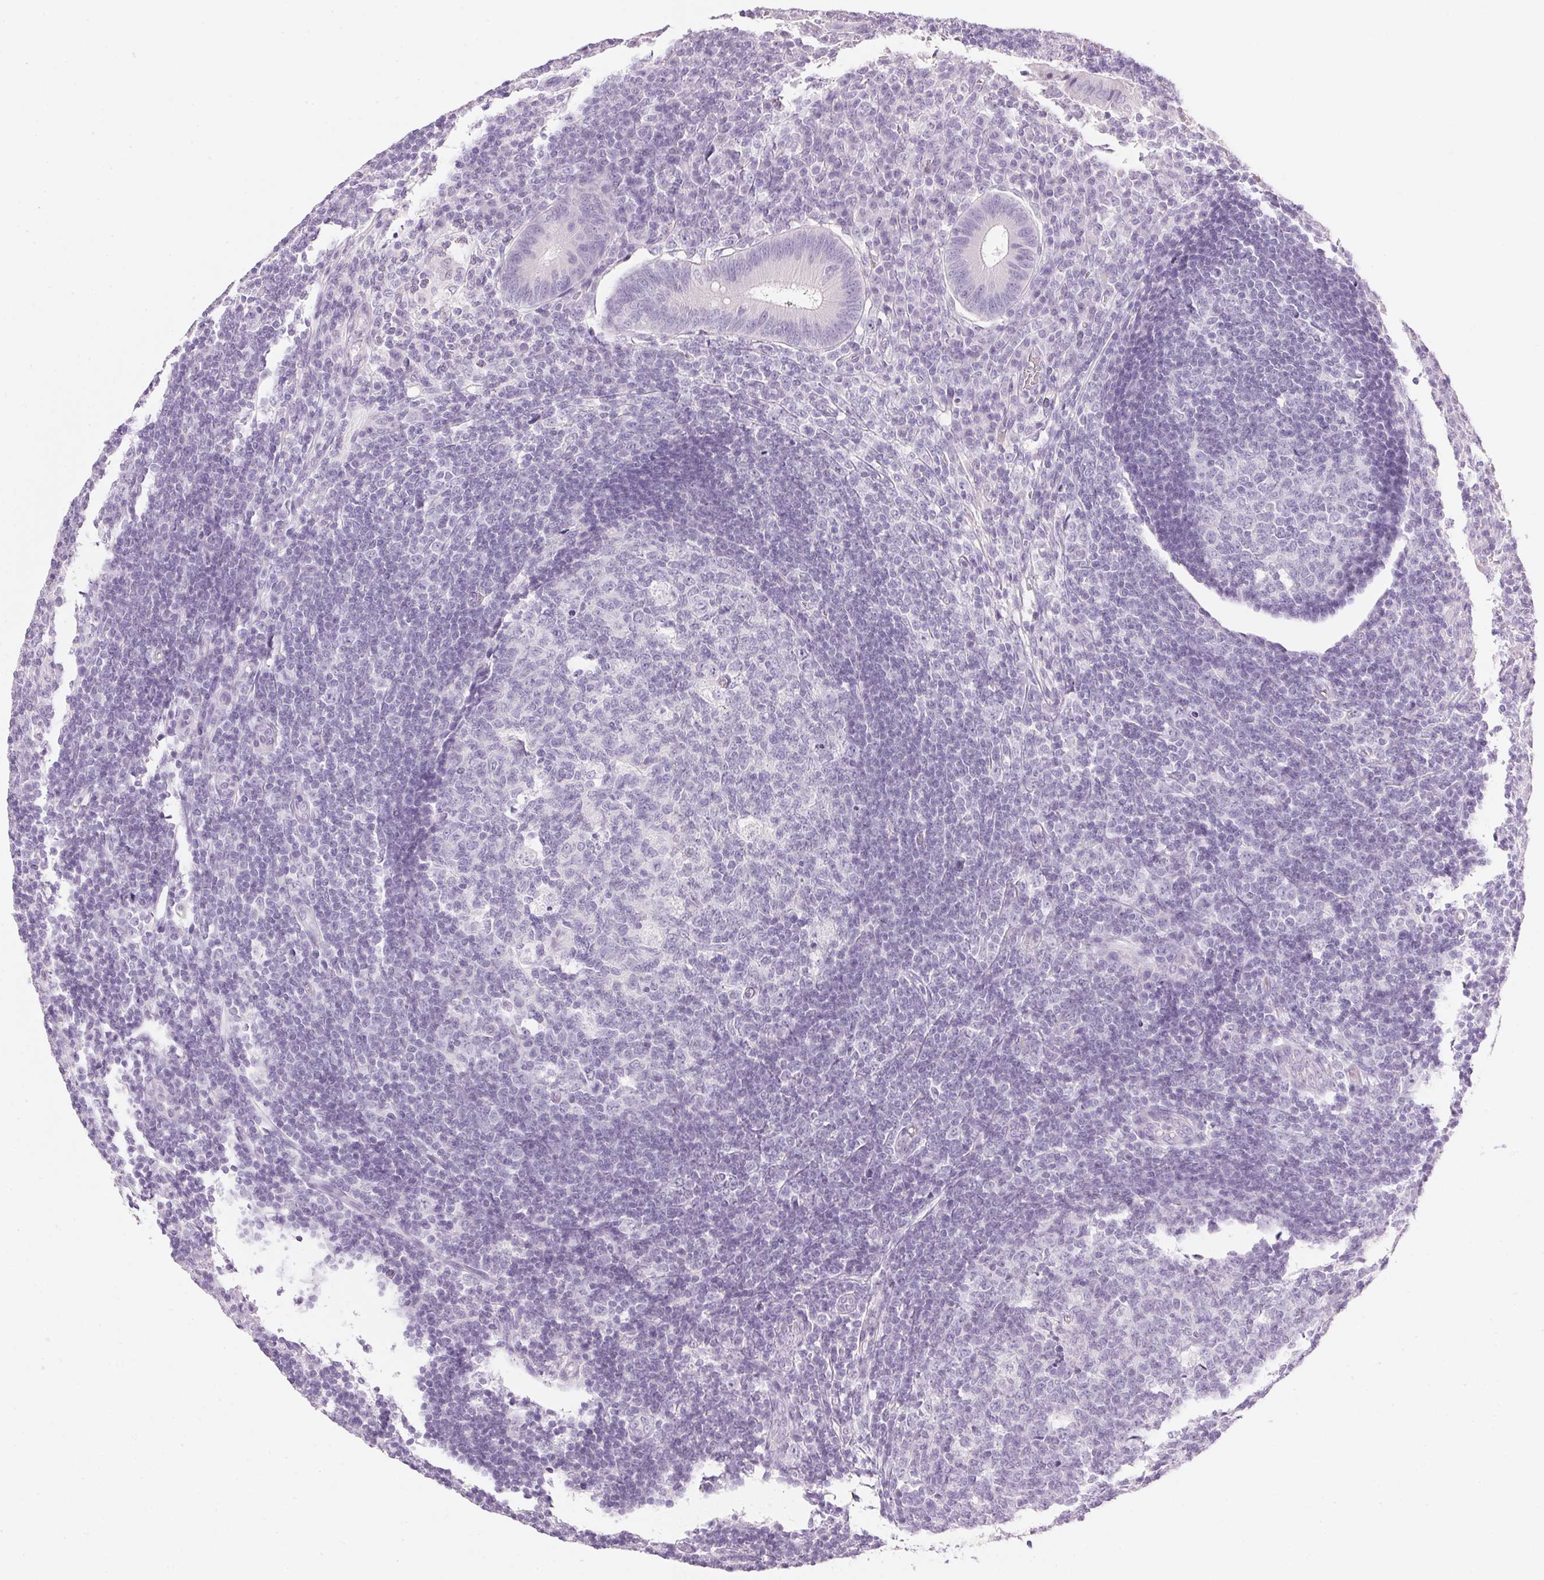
{"staining": {"intensity": "negative", "quantity": "none", "location": "none"}, "tissue": "appendix", "cell_type": "Glandular cells", "image_type": "normal", "snomed": [{"axis": "morphology", "description": "Normal tissue, NOS"}, {"axis": "topography", "description": "Appendix"}], "caption": "Immunohistochemical staining of normal appendix exhibits no significant positivity in glandular cells. (DAB IHC, high magnification).", "gene": "IGFBP1", "patient": {"sex": "male", "age": 18}}